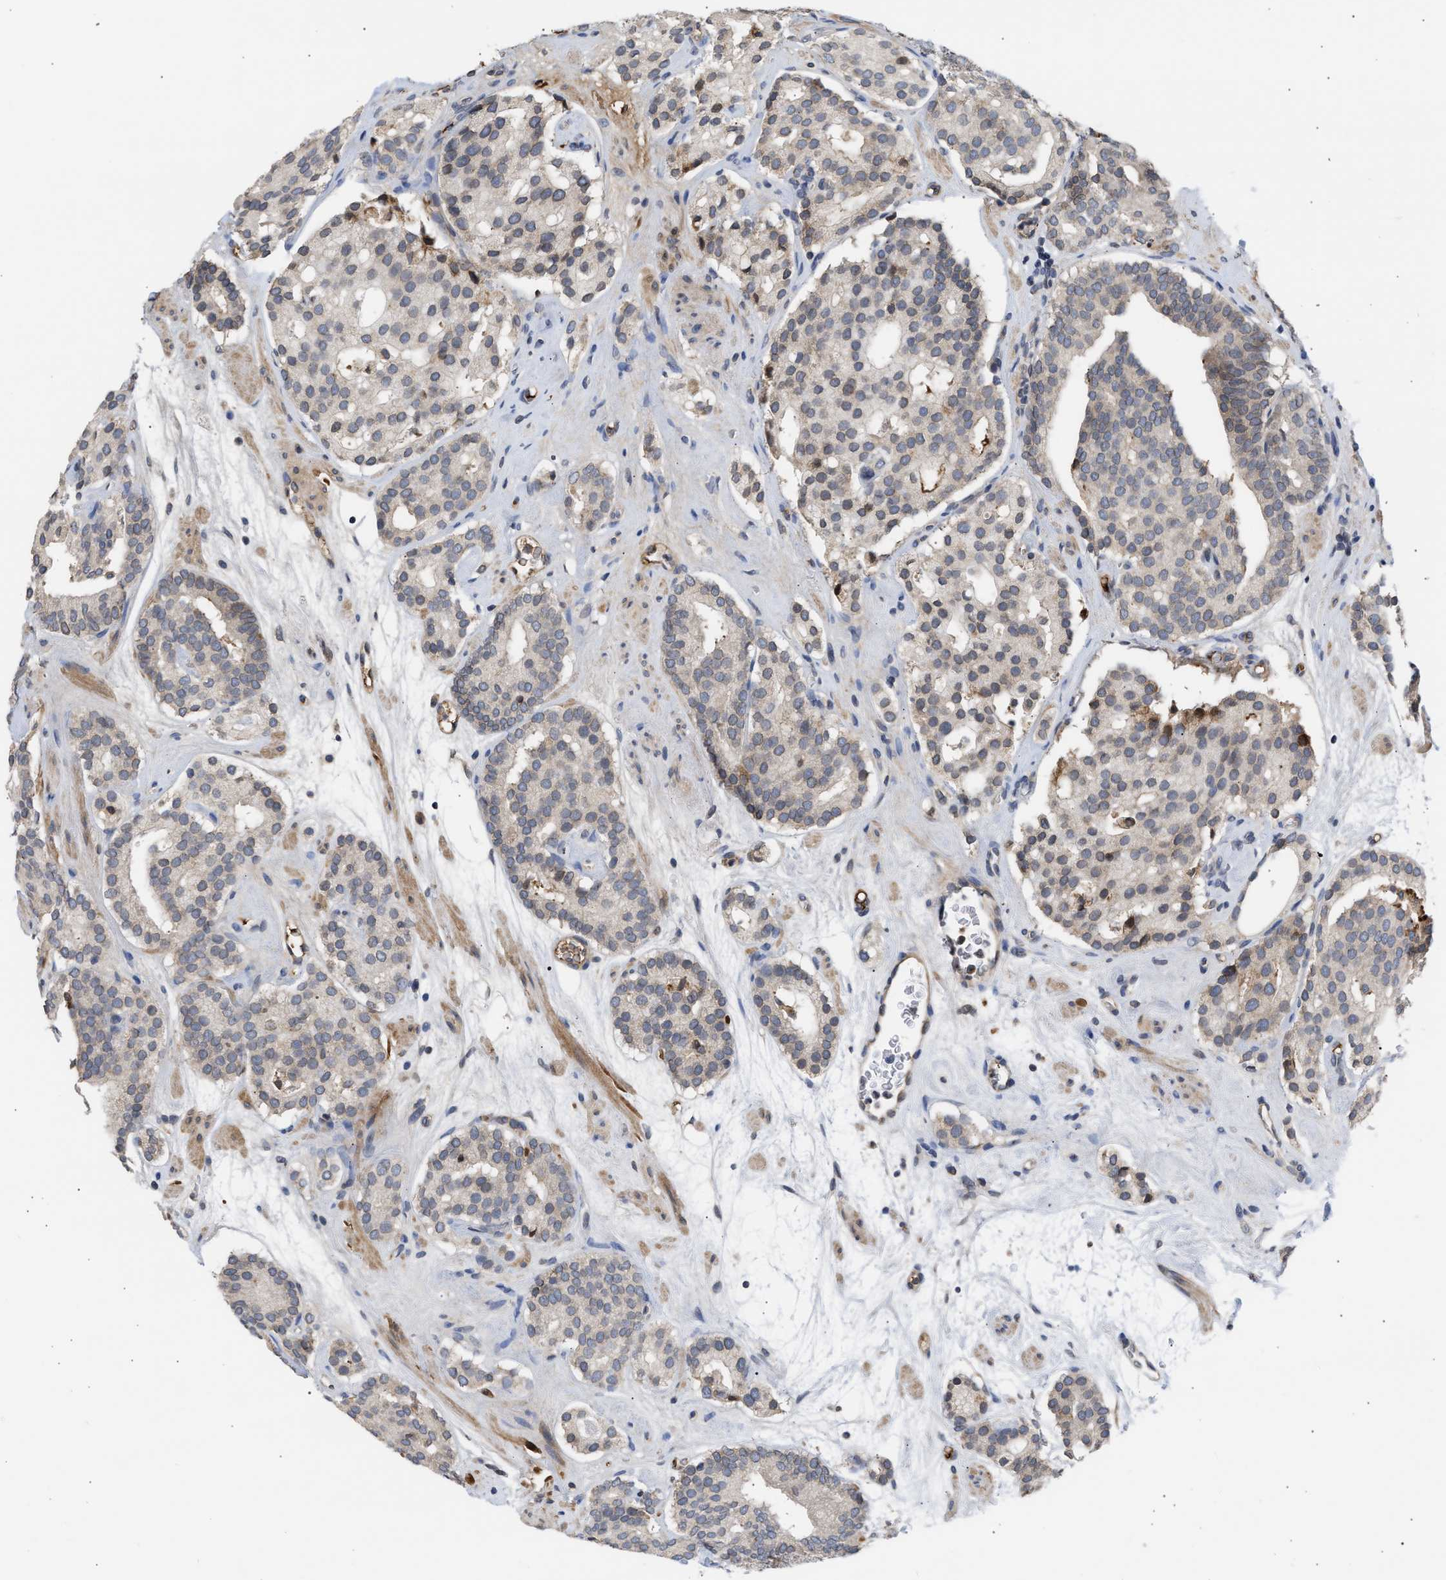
{"staining": {"intensity": "weak", "quantity": "<25%", "location": "cytoplasmic/membranous,nuclear"}, "tissue": "prostate cancer", "cell_type": "Tumor cells", "image_type": "cancer", "snomed": [{"axis": "morphology", "description": "Adenocarcinoma, Low grade"}, {"axis": "topography", "description": "Prostate"}], "caption": "An immunohistochemistry (IHC) photomicrograph of prostate cancer (low-grade adenocarcinoma) is shown. There is no staining in tumor cells of prostate cancer (low-grade adenocarcinoma).", "gene": "NUP62", "patient": {"sex": "male", "age": 69}}